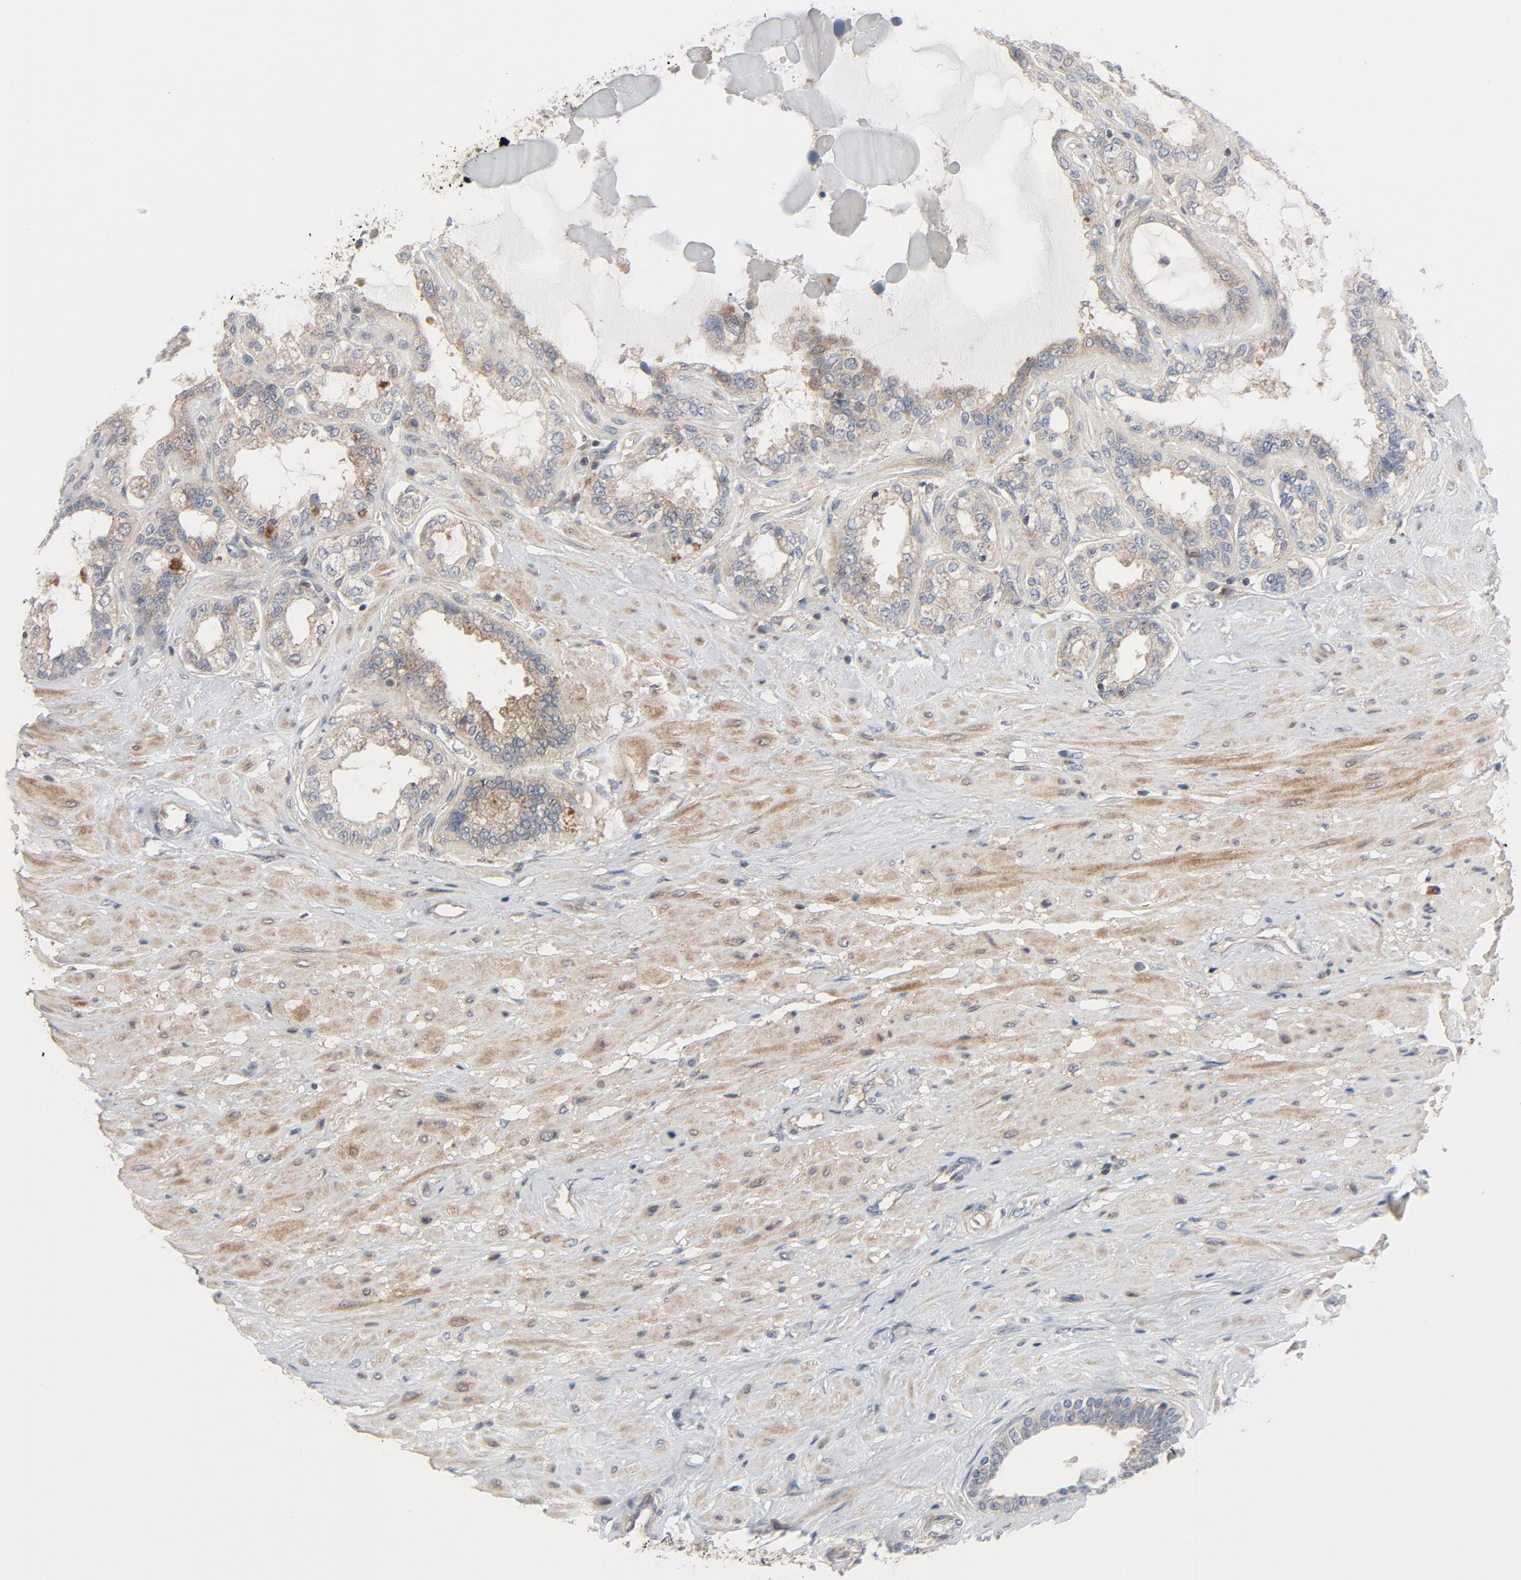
{"staining": {"intensity": "weak", "quantity": ">75%", "location": "cytoplasmic/membranous"}, "tissue": "seminal vesicle", "cell_type": "Glandular cells", "image_type": "normal", "snomed": [{"axis": "morphology", "description": "Normal tissue, NOS"}, {"axis": "morphology", "description": "Inflammation, NOS"}, {"axis": "topography", "description": "Urinary bladder"}, {"axis": "topography", "description": "Prostate"}, {"axis": "topography", "description": "Seminal veicle"}], "caption": "The immunohistochemical stain highlights weak cytoplasmic/membranous positivity in glandular cells of benign seminal vesicle.", "gene": "TSG101", "patient": {"sex": "male", "age": 82}}